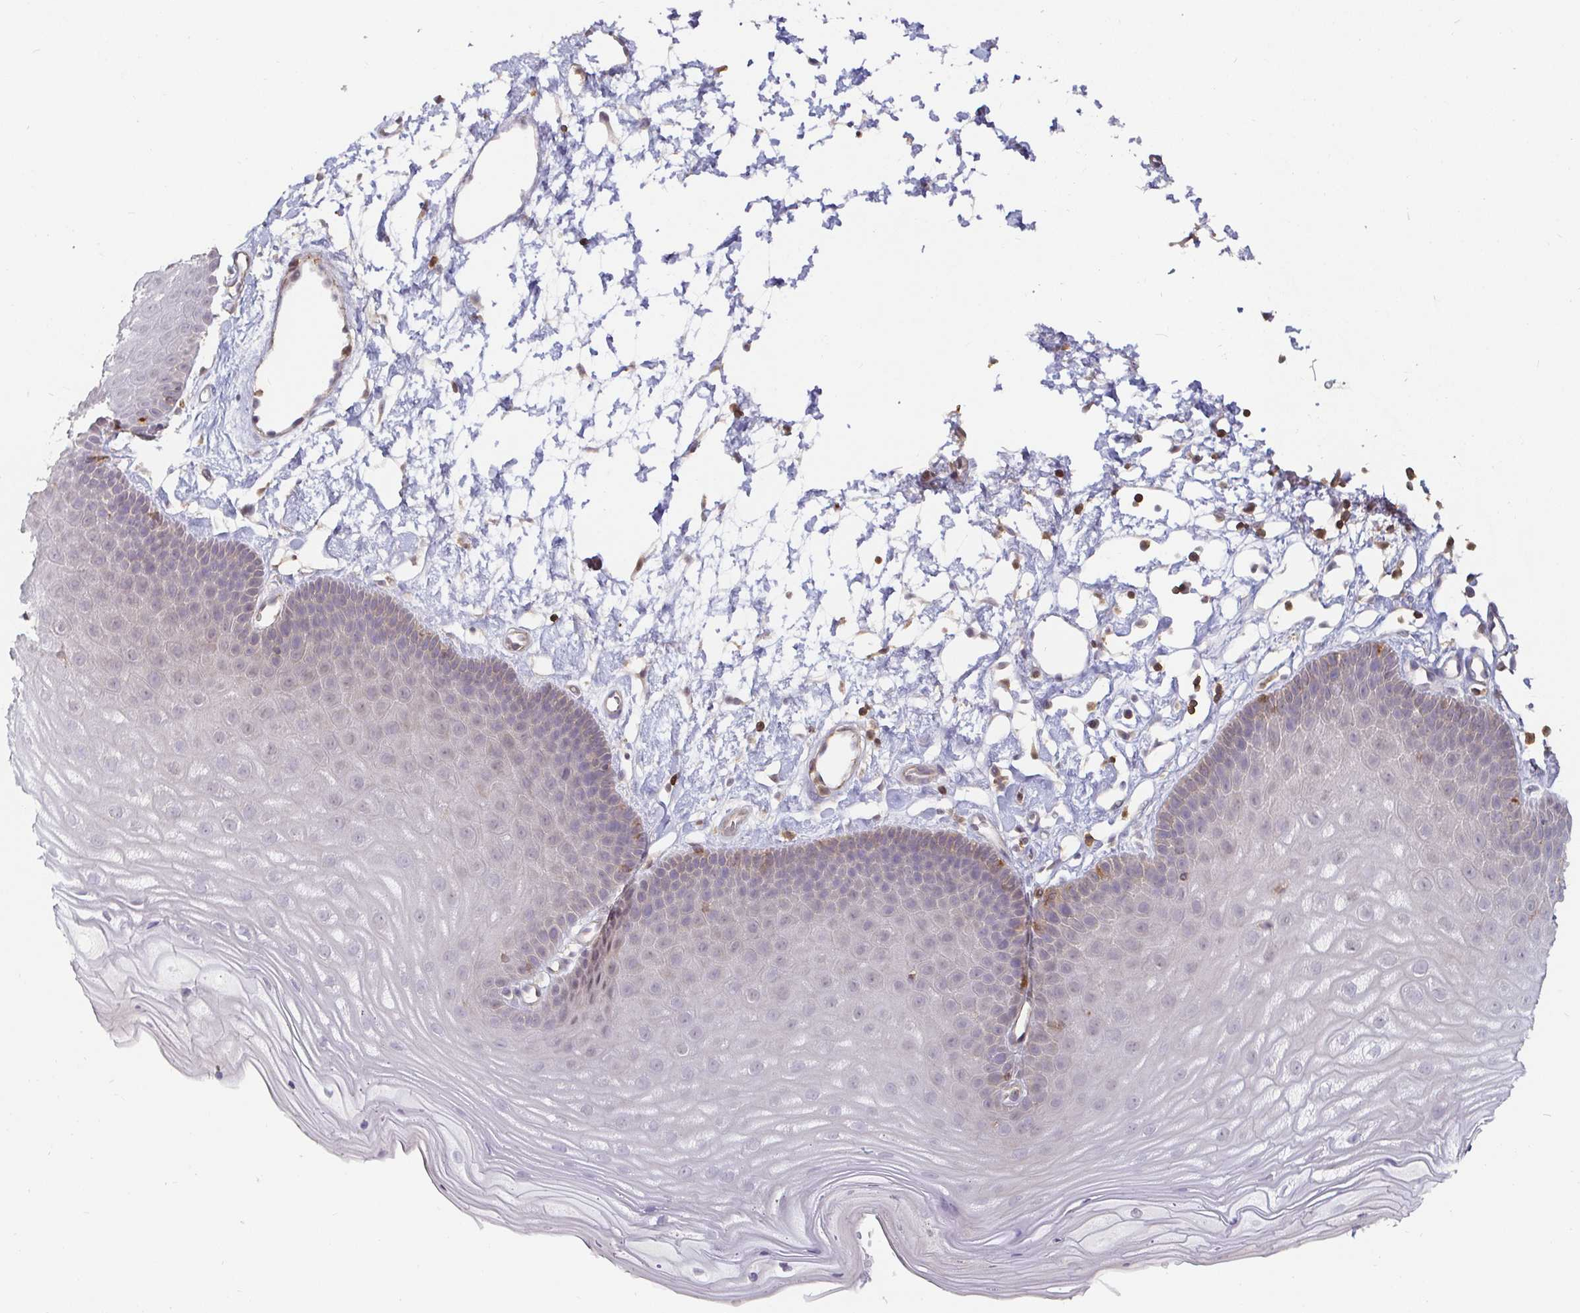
{"staining": {"intensity": "moderate", "quantity": "<25%", "location": "cytoplasmic/membranous"}, "tissue": "skin", "cell_type": "Epidermal cells", "image_type": "normal", "snomed": [{"axis": "morphology", "description": "Normal tissue, NOS"}, {"axis": "topography", "description": "Anal"}], "caption": "Immunohistochemical staining of benign human skin reveals moderate cytoplasmic/membranous protein expression in approximately <25% of epidermal cells. (DAB (3,3'-diaminobenzidine) IHC with brightfield microscopy, high magnification).", "gene": "CDH18", "patient": {"sex": "male", "age": 53}}